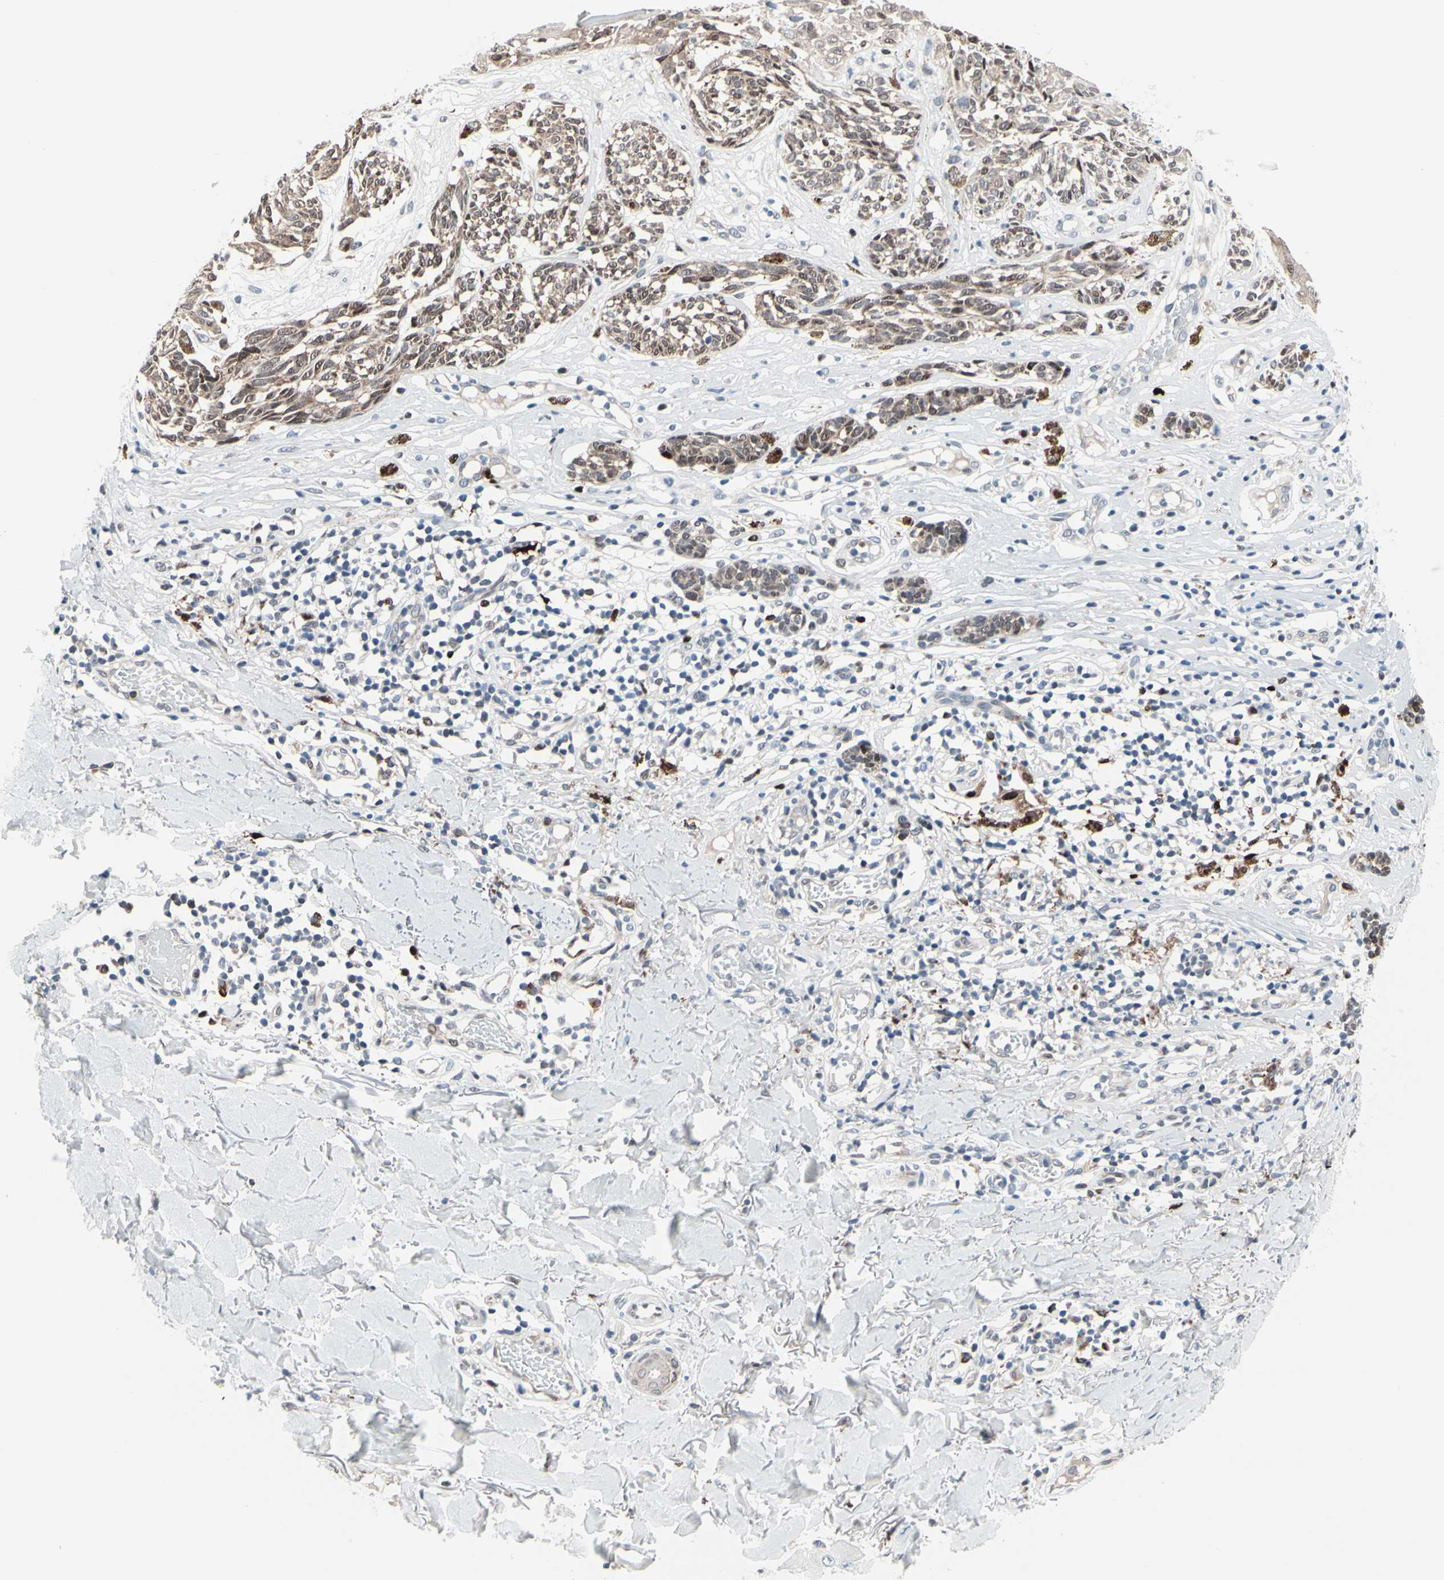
{"staining": {"intensity": "weak", "quantity": "25%-75%", "location": "cytoplasmic/membranous,nuclear"}, "tissue": "melanoma", "cell_type": "Tumor cells", "image_type": "cancer", "snomed": [{"axis": "morphology", "description": "Malignant melanoma, NOS"}, {"axis": "topography", "description": "Skin"}], "caption": "The image demonstrates staining of malignant melanoma, revealing weak cytoplasmic/membranous and nuclear protein staining (brown color) within tumor cells. (IHC, brightfield microscopy, high magnification).", "gene": "TXN", "patient": {"sex": "male", "age": 64}}